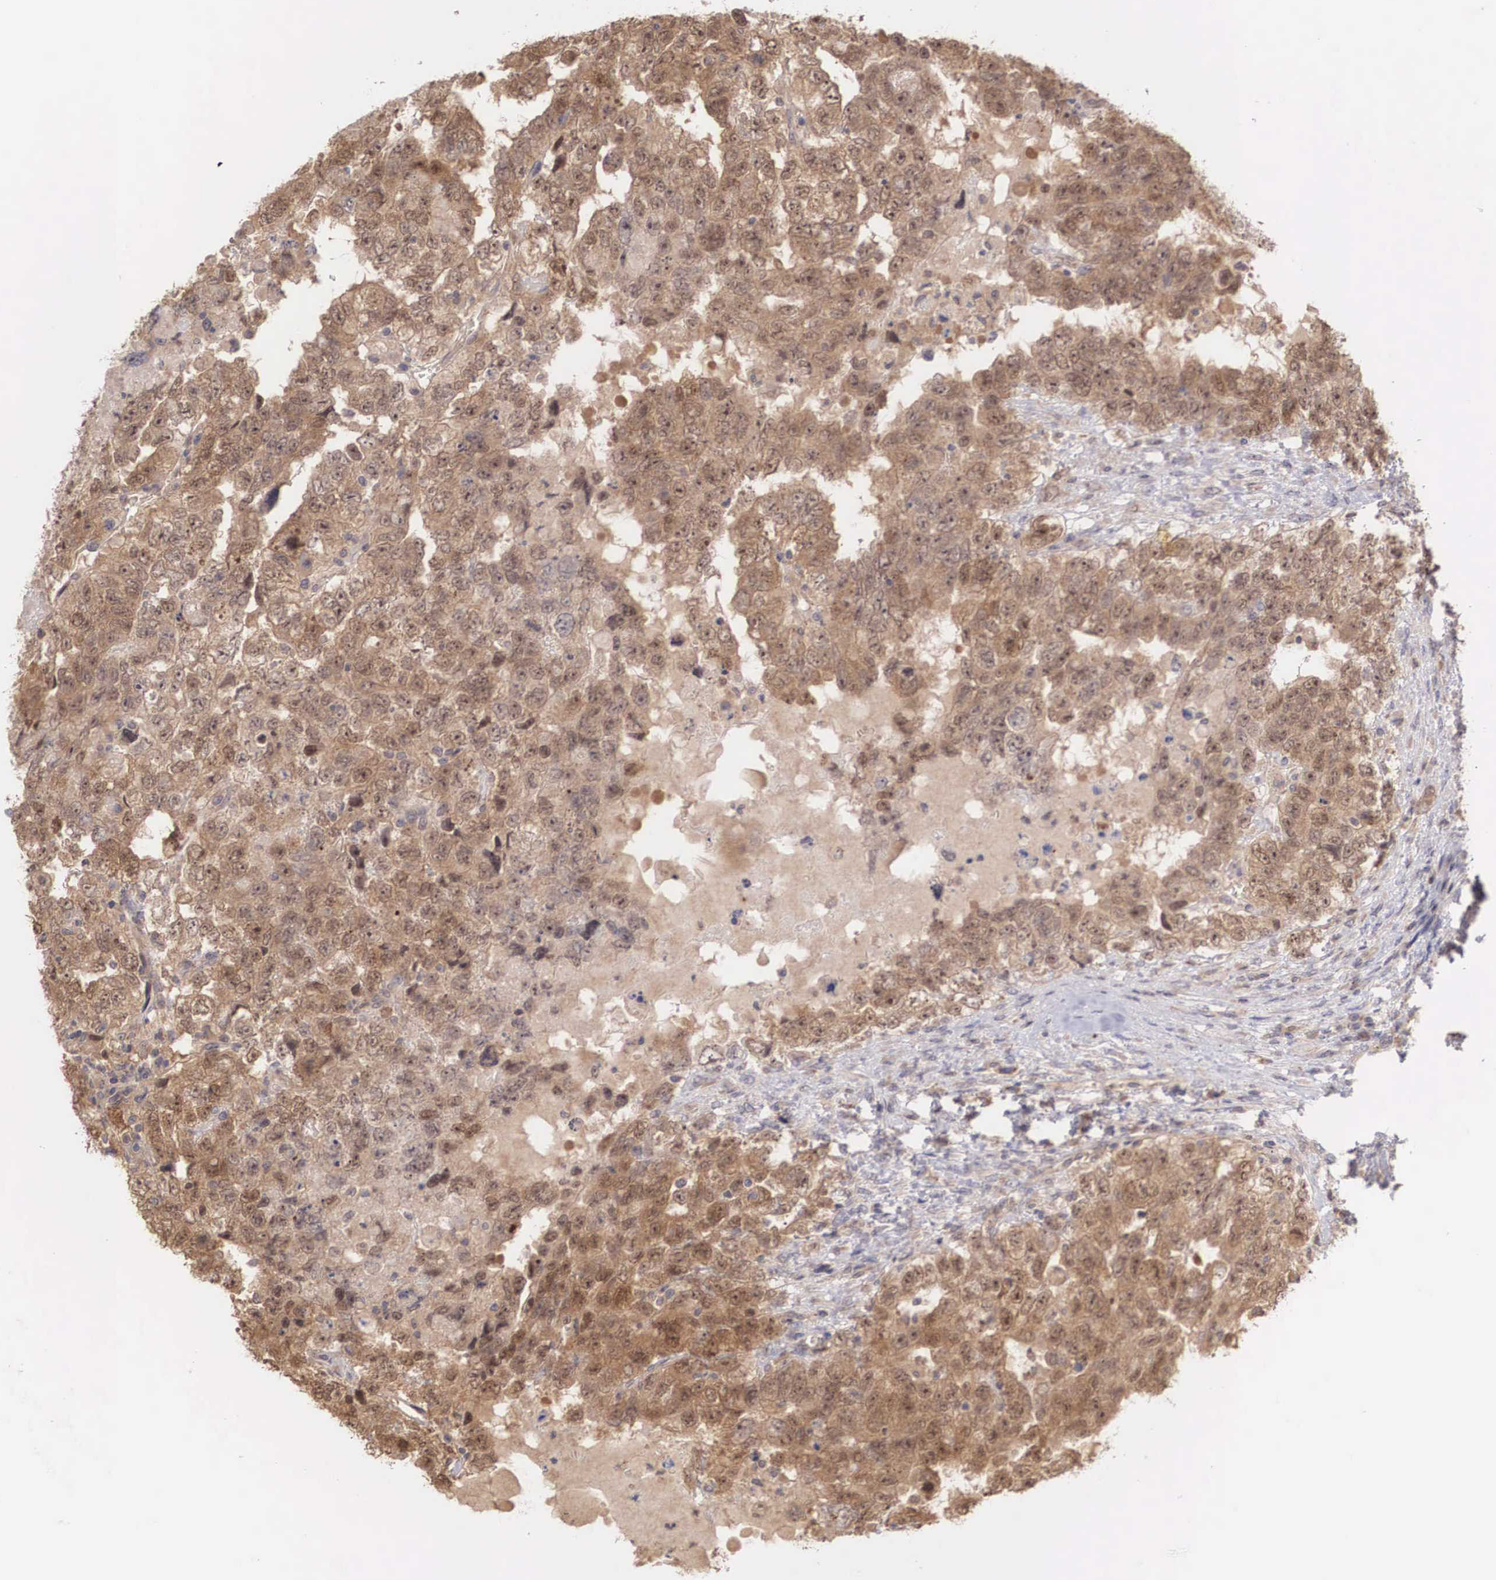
{"staining": {"intensity": "moderate", "quantity": ">75%", "location": "cytoplasmic/membranous,nuclear"}, "tissue": "testis cancer", "cell_type": "Tumor cells", "image_type": "cancer", "snomed": [{"axis": "morphology", "description": "Carcinoma, Embryonal, NOS"}, {"axis": "topography", "description": "Testis"}], "caption": "Testis cancer (embryonal carcinoma) stained with DAB (3,3'-diaminobenzidine) immunohistochemistry exhibits medium levels of moderate cytoplasmic/membranous and nuclear positivity in approximately >75% of tumor cells.", "gene": "DNAJB7", "patient": {"sex": "male", "age": 36}}